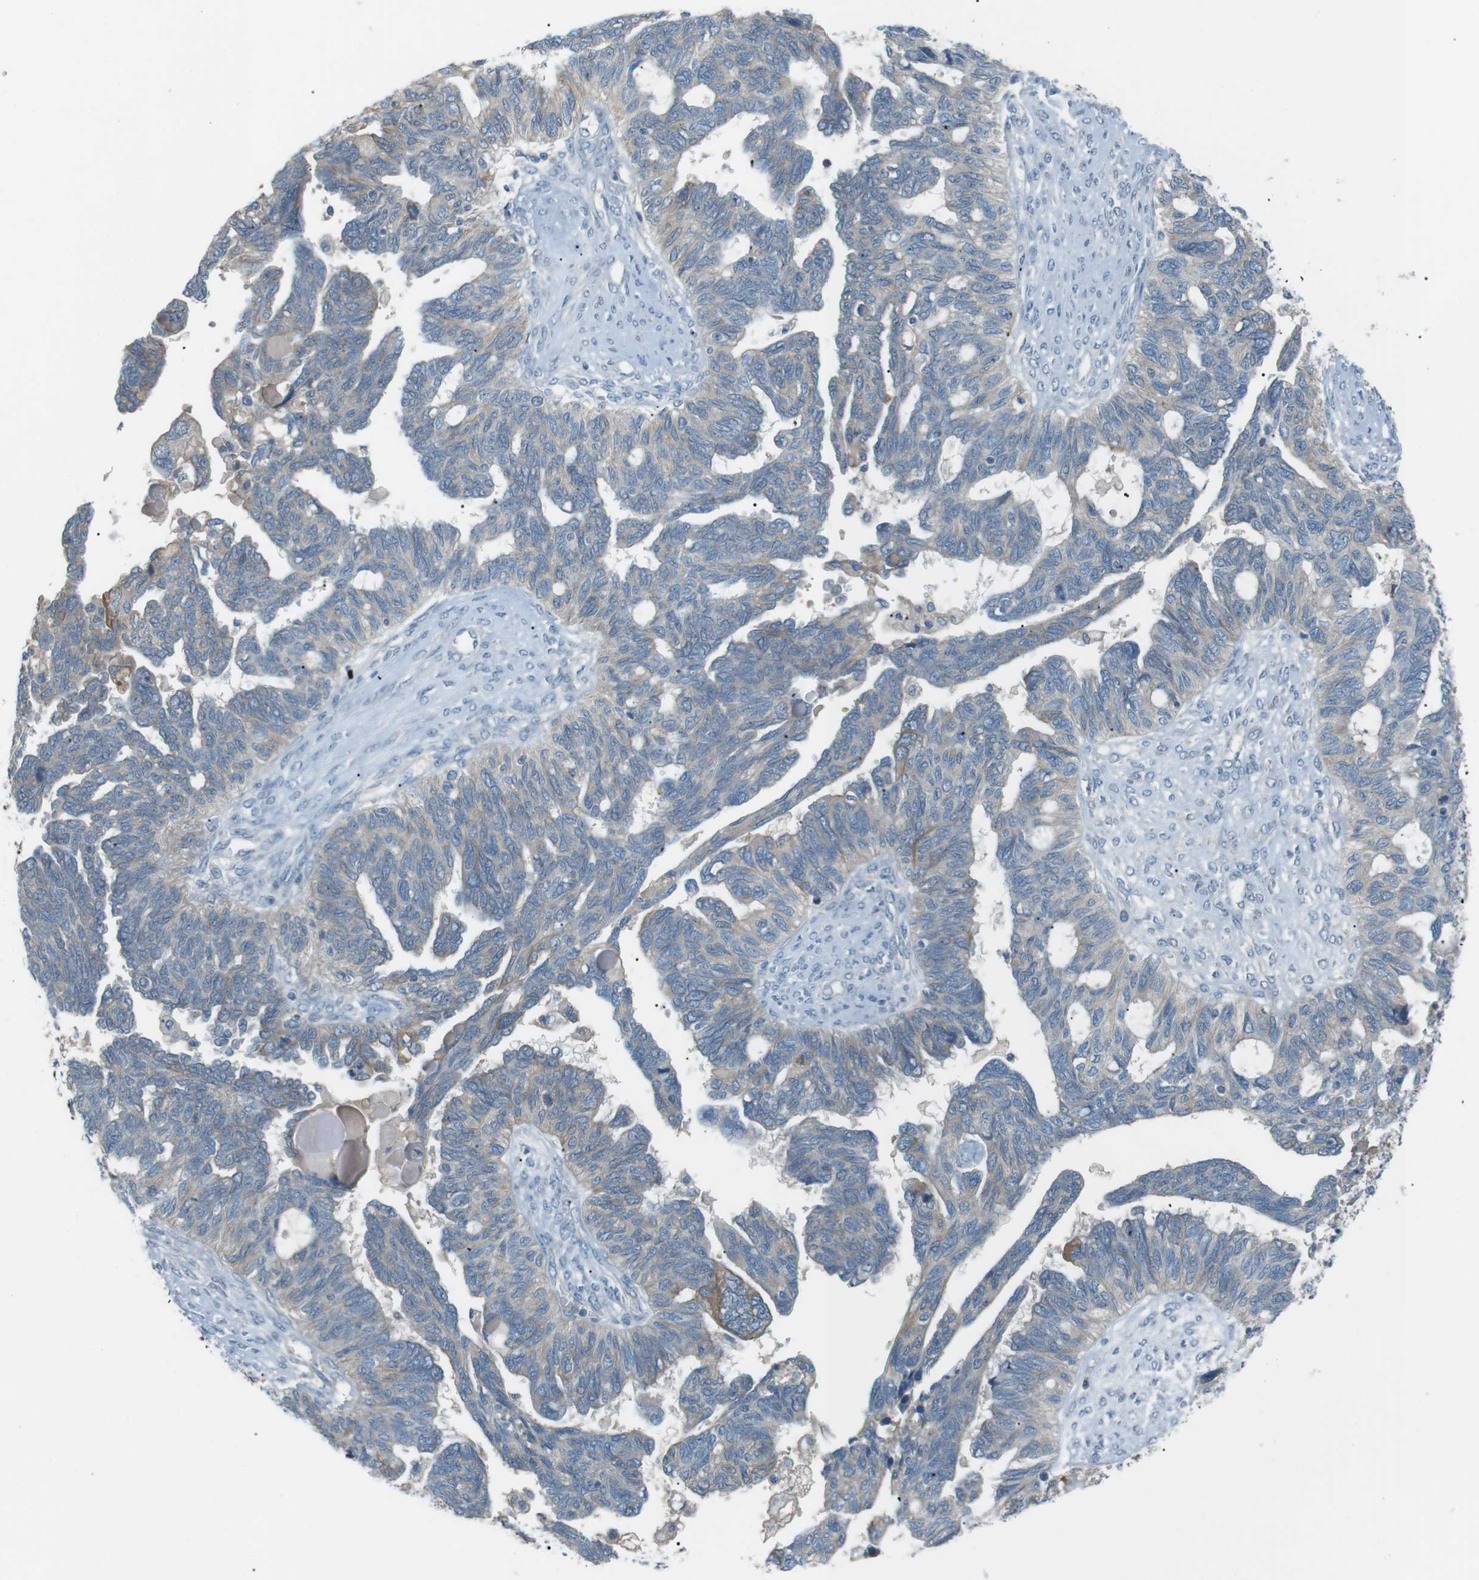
{"staining": {"intensity": "weak", "quantity": "<25%", "location": "cytoplasmic/membranous"}, "tissue": "ovarian cancer", "cell_type": "Tumor cells", "image_type": "cancer", "snomed": [{"axis": "morphology", "description": "Cystadenocarcinoma, serous, NOS"}, {"axis": "topography", "description": "Ovary"}], "caption": "The immunohistochemistry histopathology image has no significant positivity in tumor cells of ovarian cancer (serous cystadenocarcinoma) tissue.", "gene": "RTN3", "patient": {"sex": "female", "age": 79}}